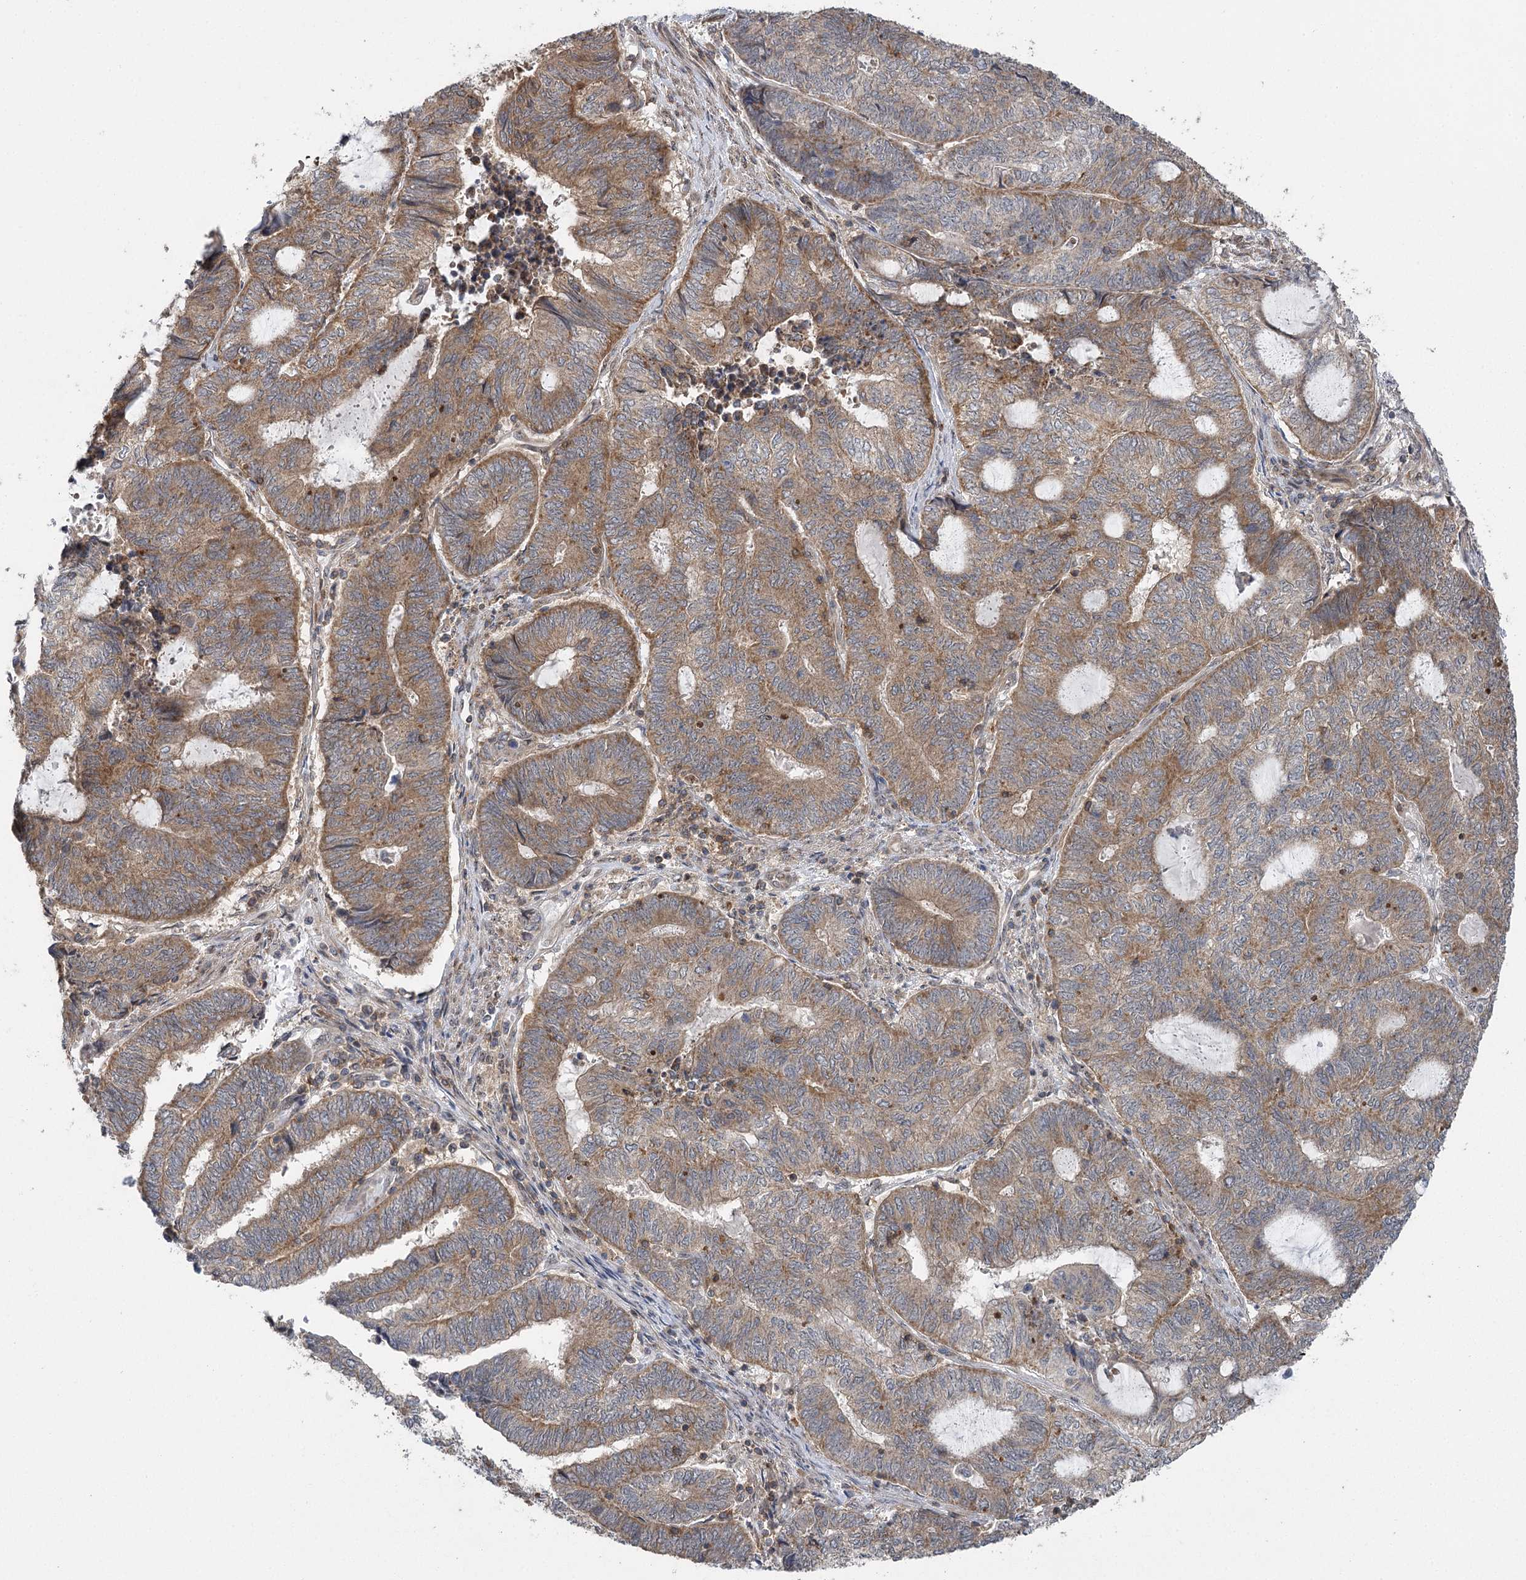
{"staining": {"intensity": "moderate", "quantity": ">75%", "location": "cytoplasmic/membranous"}, "tissue": "endometrial cancer", "cell_type": "Tumor cells", "image_type": "cancer", "snomed": [{"axis": "morphology", "description": "Adenocarcinoma, NOS"}, {"axis": "topography", "description": "Uterus"}, {"axis": "topography", "description": "Endometrium"}], "caption": "The histopathology image reveals staining of endometrial cancer (adenocarcinoma), revealing moderate cytoplasmic/membranous protein staining (brown color) within tumor cells. Ihc stains the protein in brown and the nuclei are stained blue.", "gene": "C12orf4", "patient": {"sex": "female", "age": 70}}